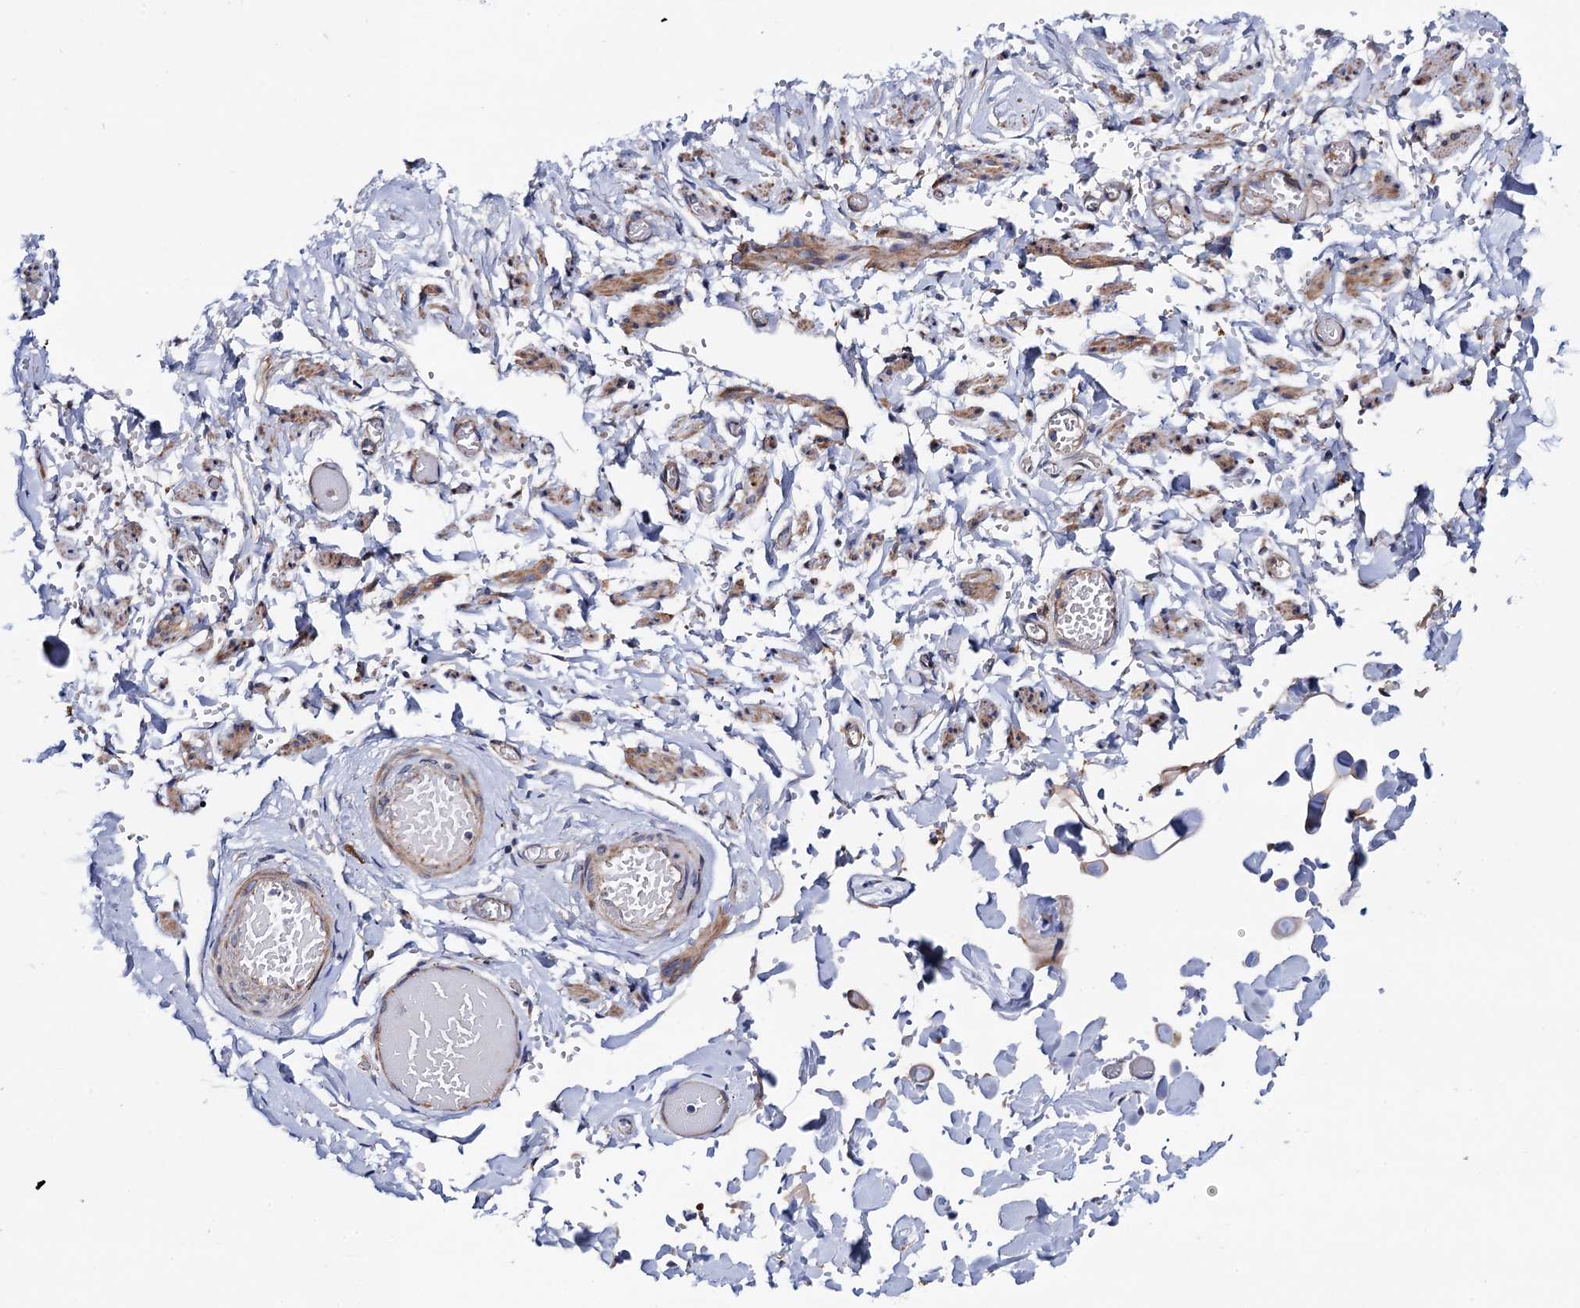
{"staining": {"intensity": "negative", "quantity": "none", "location": "none"}, "tissue": "adipose tissue", "cell_type": "Adipocytes", "image_type": "normal", "snomed": [{"axis": "morphology", "description": "Normal tissue, NOS"}, {"axis": "topography", "description": "Vascular tissue"}, {"axis": "topography", "description": "Fallopian tube"}, {"axis": "topography", "description": "Ovary"}], "caption": "Protein analysis of benign adipose tissue exhibits no significant positivity in adipocytes.", "gene": "MRPL48", "patient": {"sex": "female", "age": 67}}